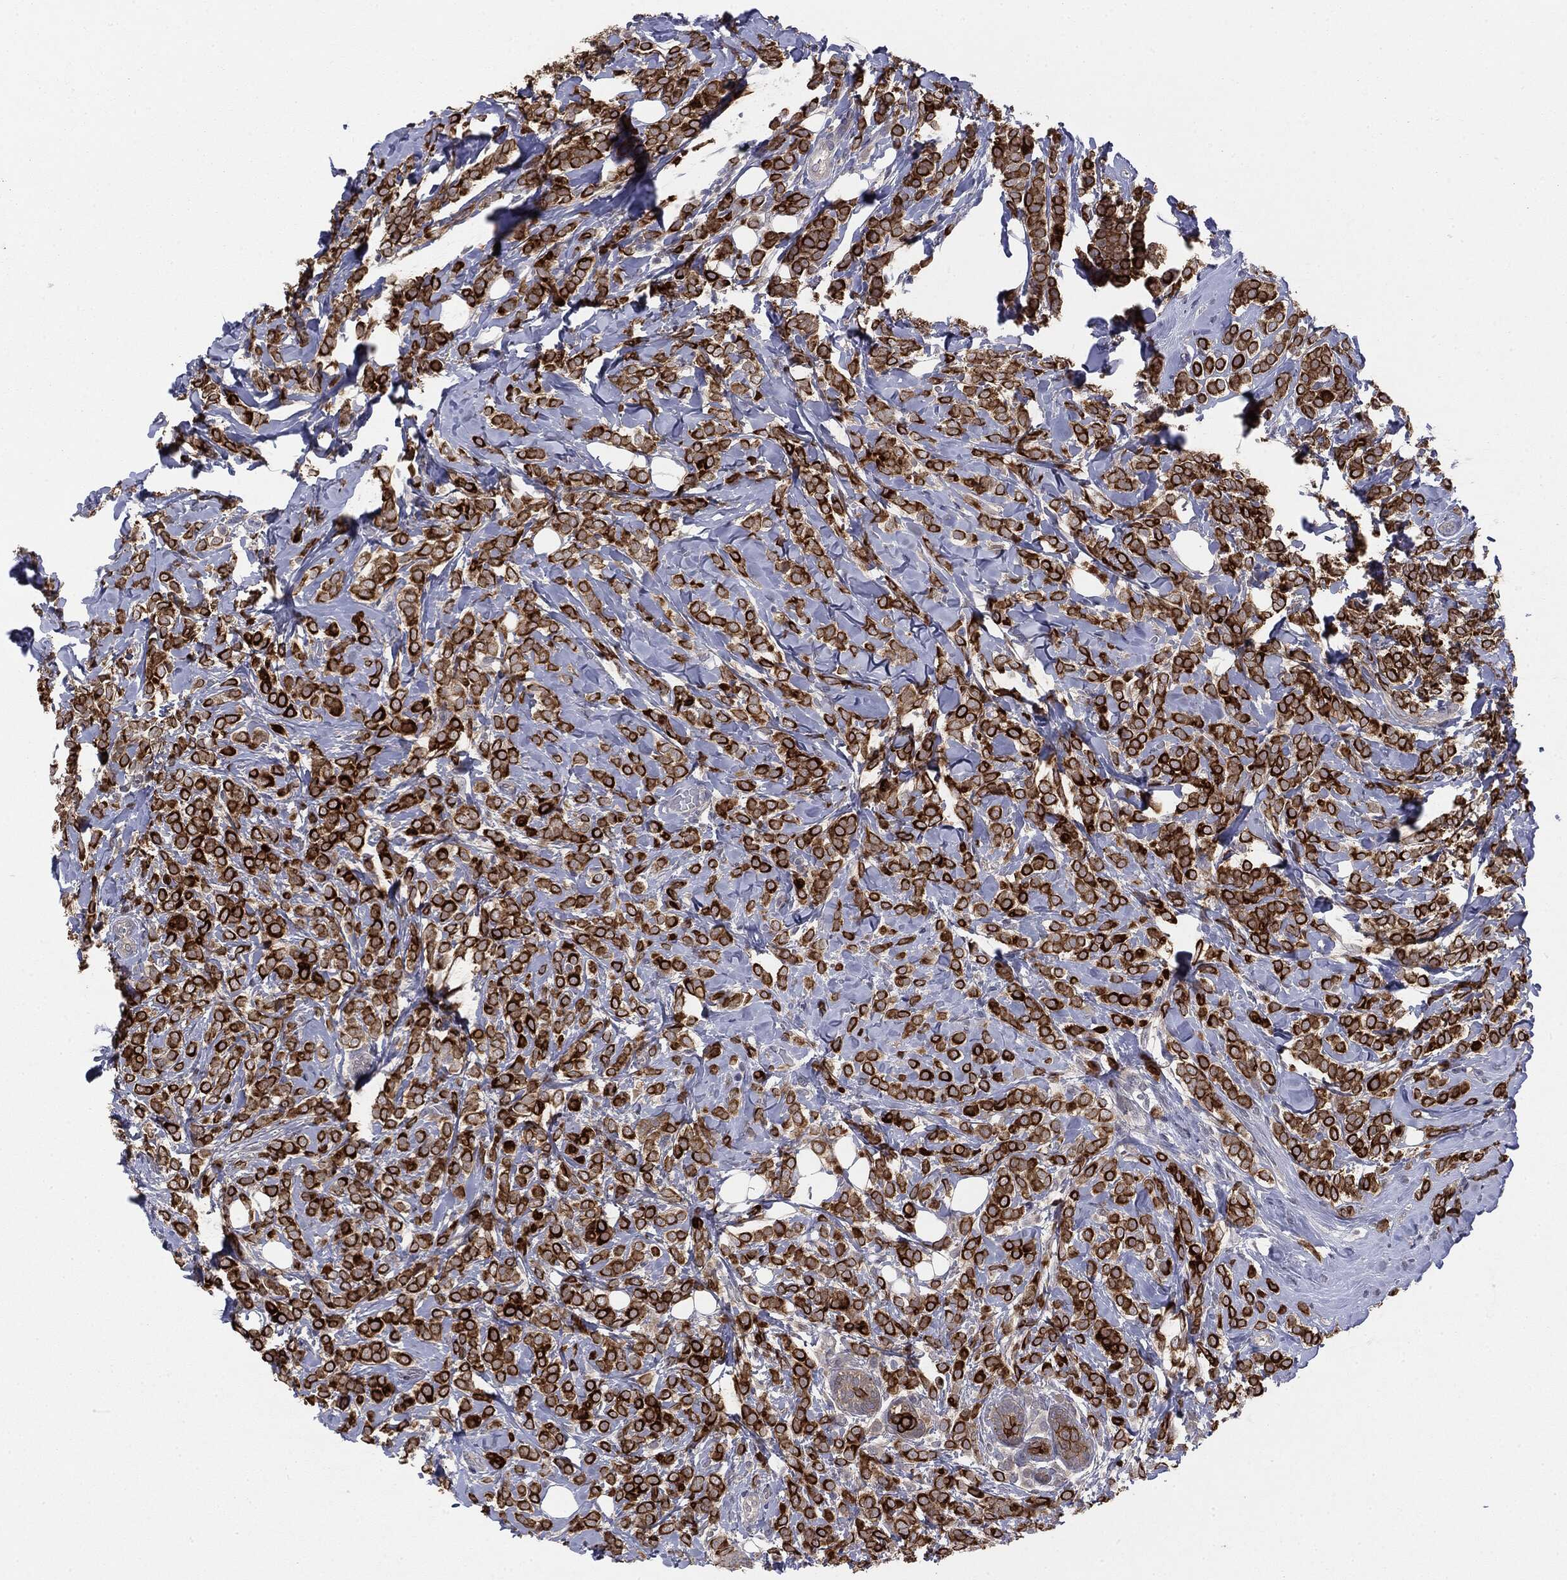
{"staining": {"intensity": "strong", "quantity": ">75%", "location": "cytoplasmic/membranous"}, "tissue": "breast cancer", "cell_type": "Tumor cells", "image_type": "cancer", "snomed": [{"axis": "morphology", "description": "Lobular carcinoma"}, {"axis": "topography", "description": "Breast"}], "caption": "Protein expression analysis of human breast cancer reveals strong cytoplasmic/membranous expression in approximately >75% of tumor cells. The protein is shown in brown color, while the nuclei are stained blue.", "gene": "KRT7", "patient": {"sex": "female", "age": 49}}